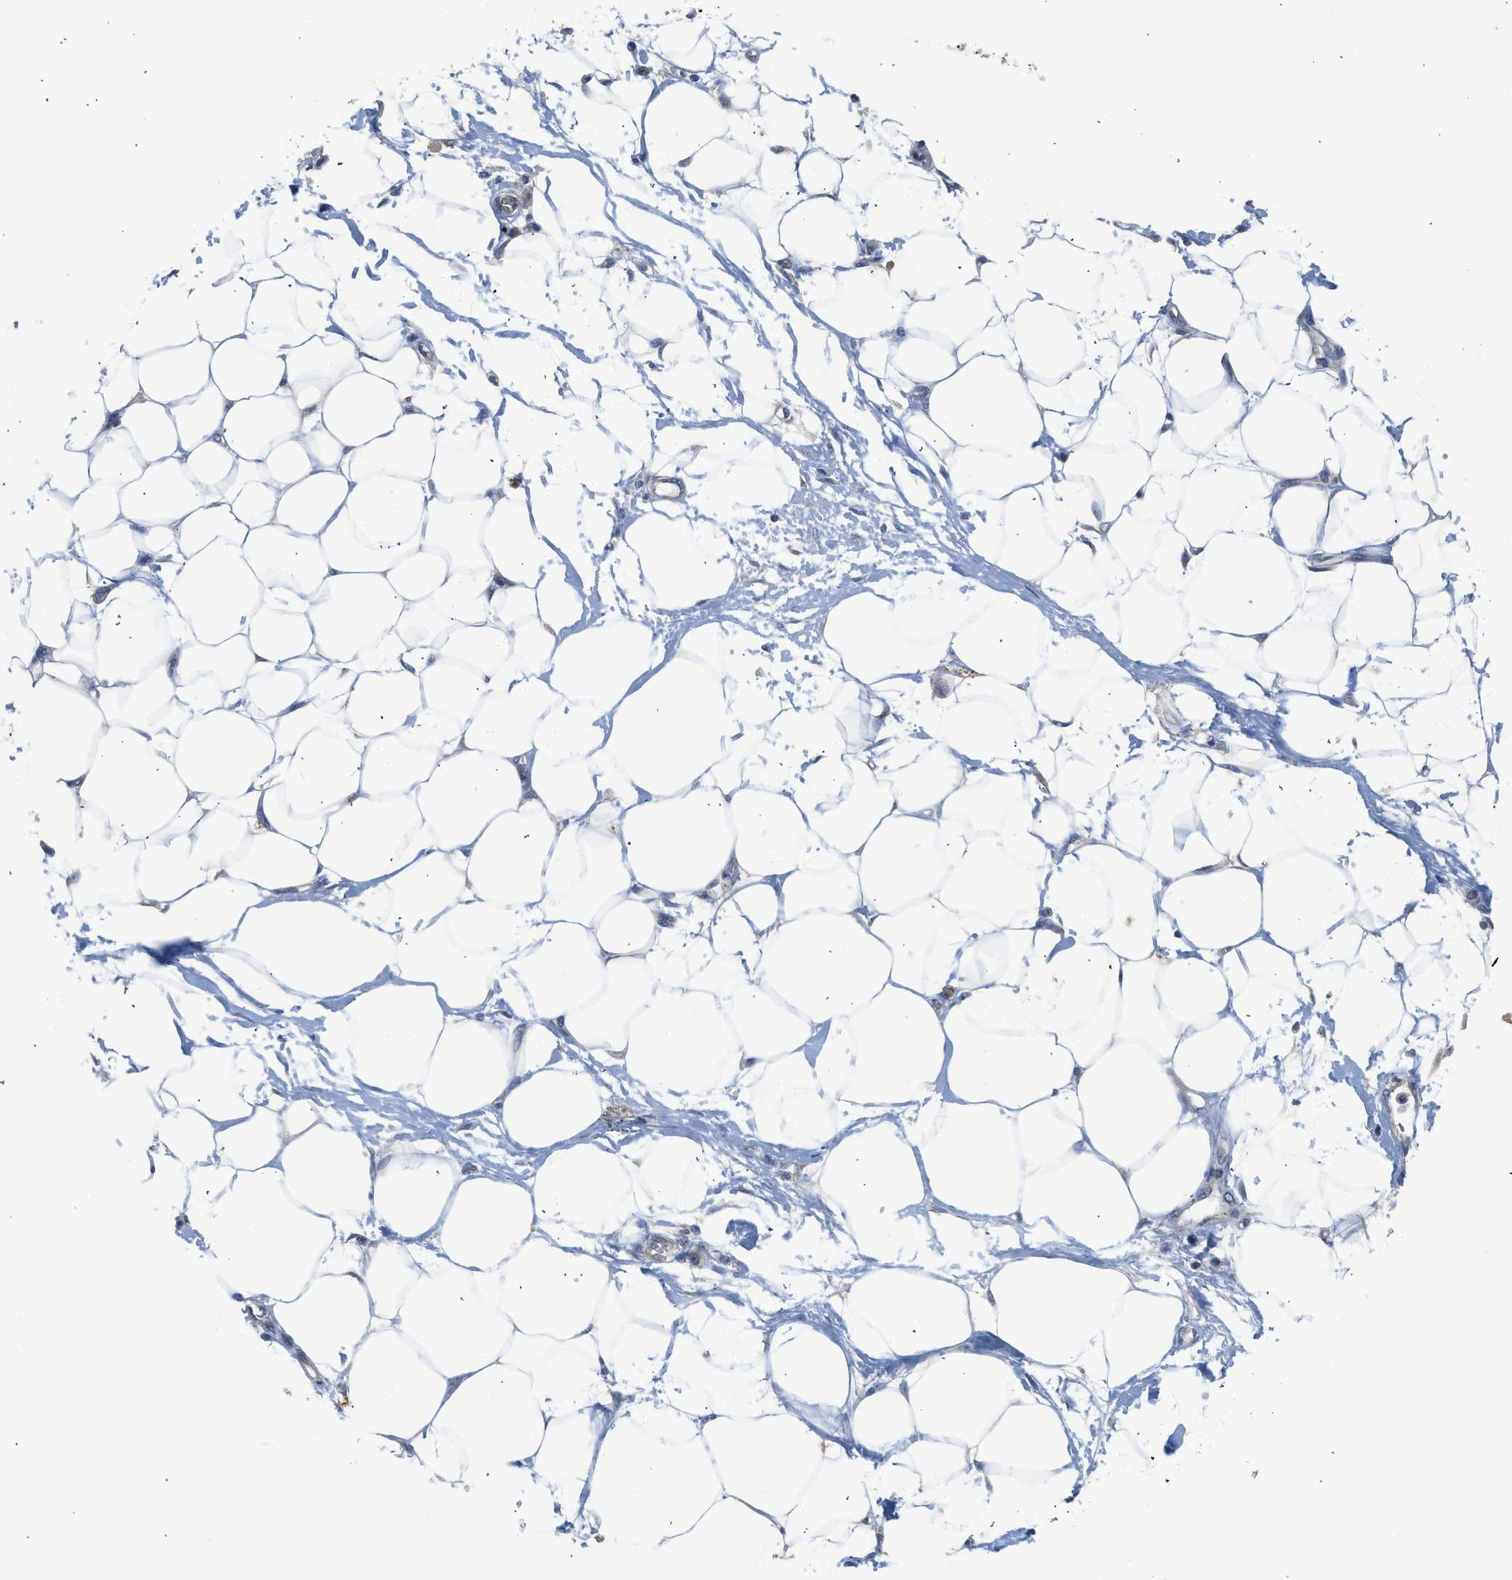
{"staining": {"intensity": "negative", "quantity": "none", "location": "none"}, "tissue": "adipose tissue", "cell_type": "Adipocytes", "image_type": "normal", "snomed": [{"axis": "morphology", "description": "Normal tissue, NOS"}, {"axis": "morphology", "description": "Urothelial carcinoma, High grade"}, {"axis": "topography", "description": "Vascular tissue"}, {"axis": "topography", "description": "Urinary bladder"}], "caption": "Immunohistochemical staining of unremarkable adipose tissue shows no significant staining in adipocytes. (DAB immunohistochemistry, high magnification).", "gene": "CSF3R", "patient": {"sex": "female", "age": 56}}